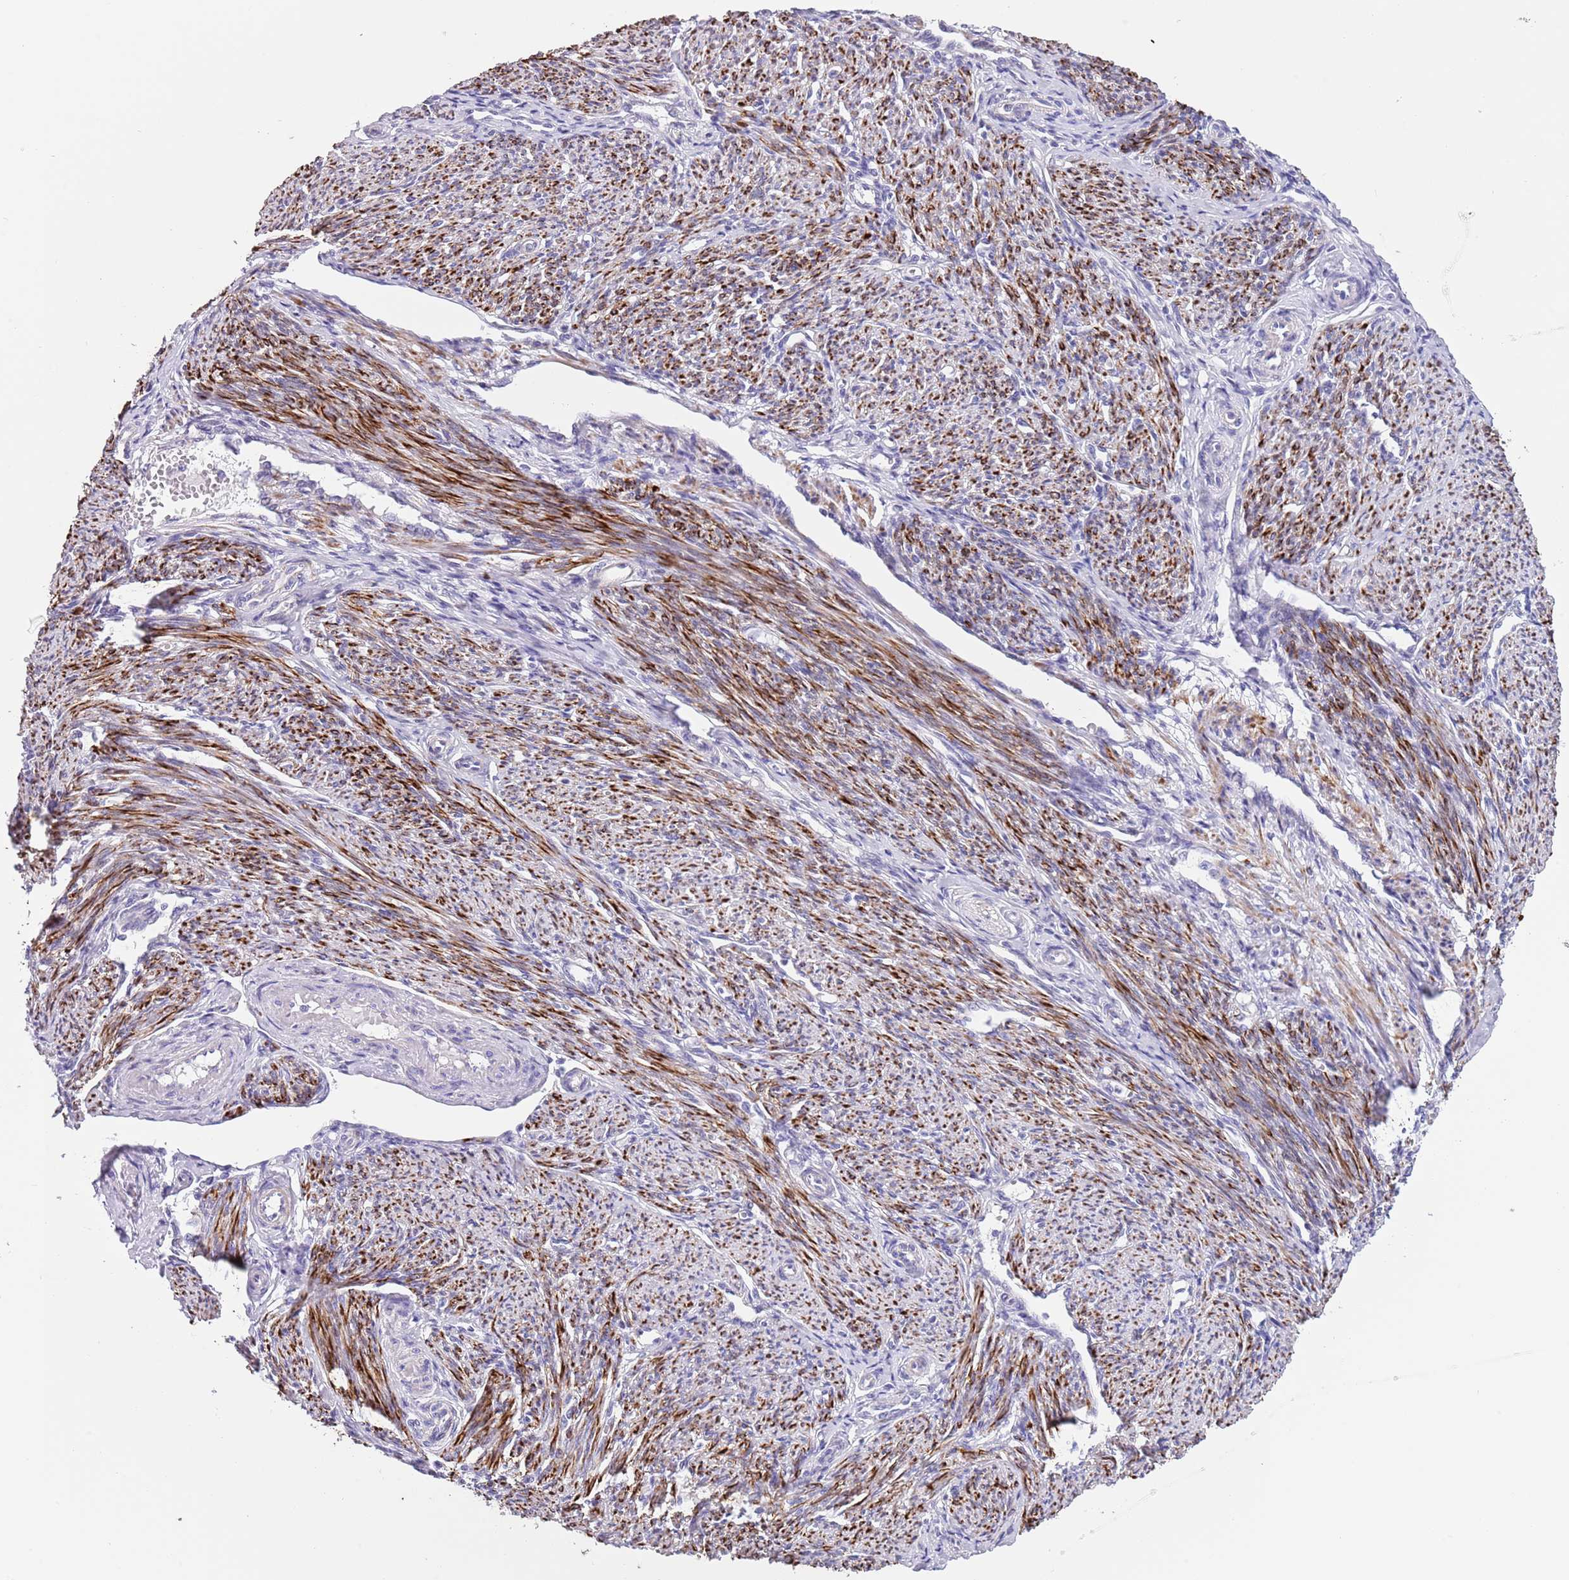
{"staining": {"intensity": "strong", "quantity": ">75%", "location": "cytoplasmic/membranous"}, "tissue": "smooth muscle", "cell_type": "Smooth muscle cells", "image_type": "normal", "snomed": [{"axis": "morphology", "description": "Normal tissue, NOS"}, {"axis": "topography", "description": "Smooth muscle"}, {"axis": "topography", "description": "Uterus"}], "caption": "Immunohistochemical staining of normal human smooth muscle demonstrates >75% levels of strong cytoplasmic/membranous protein expression in approximately >75% of smooth muscle cells.", "gene": "NET1", "patient": {"sex": "female", "age": 59}}